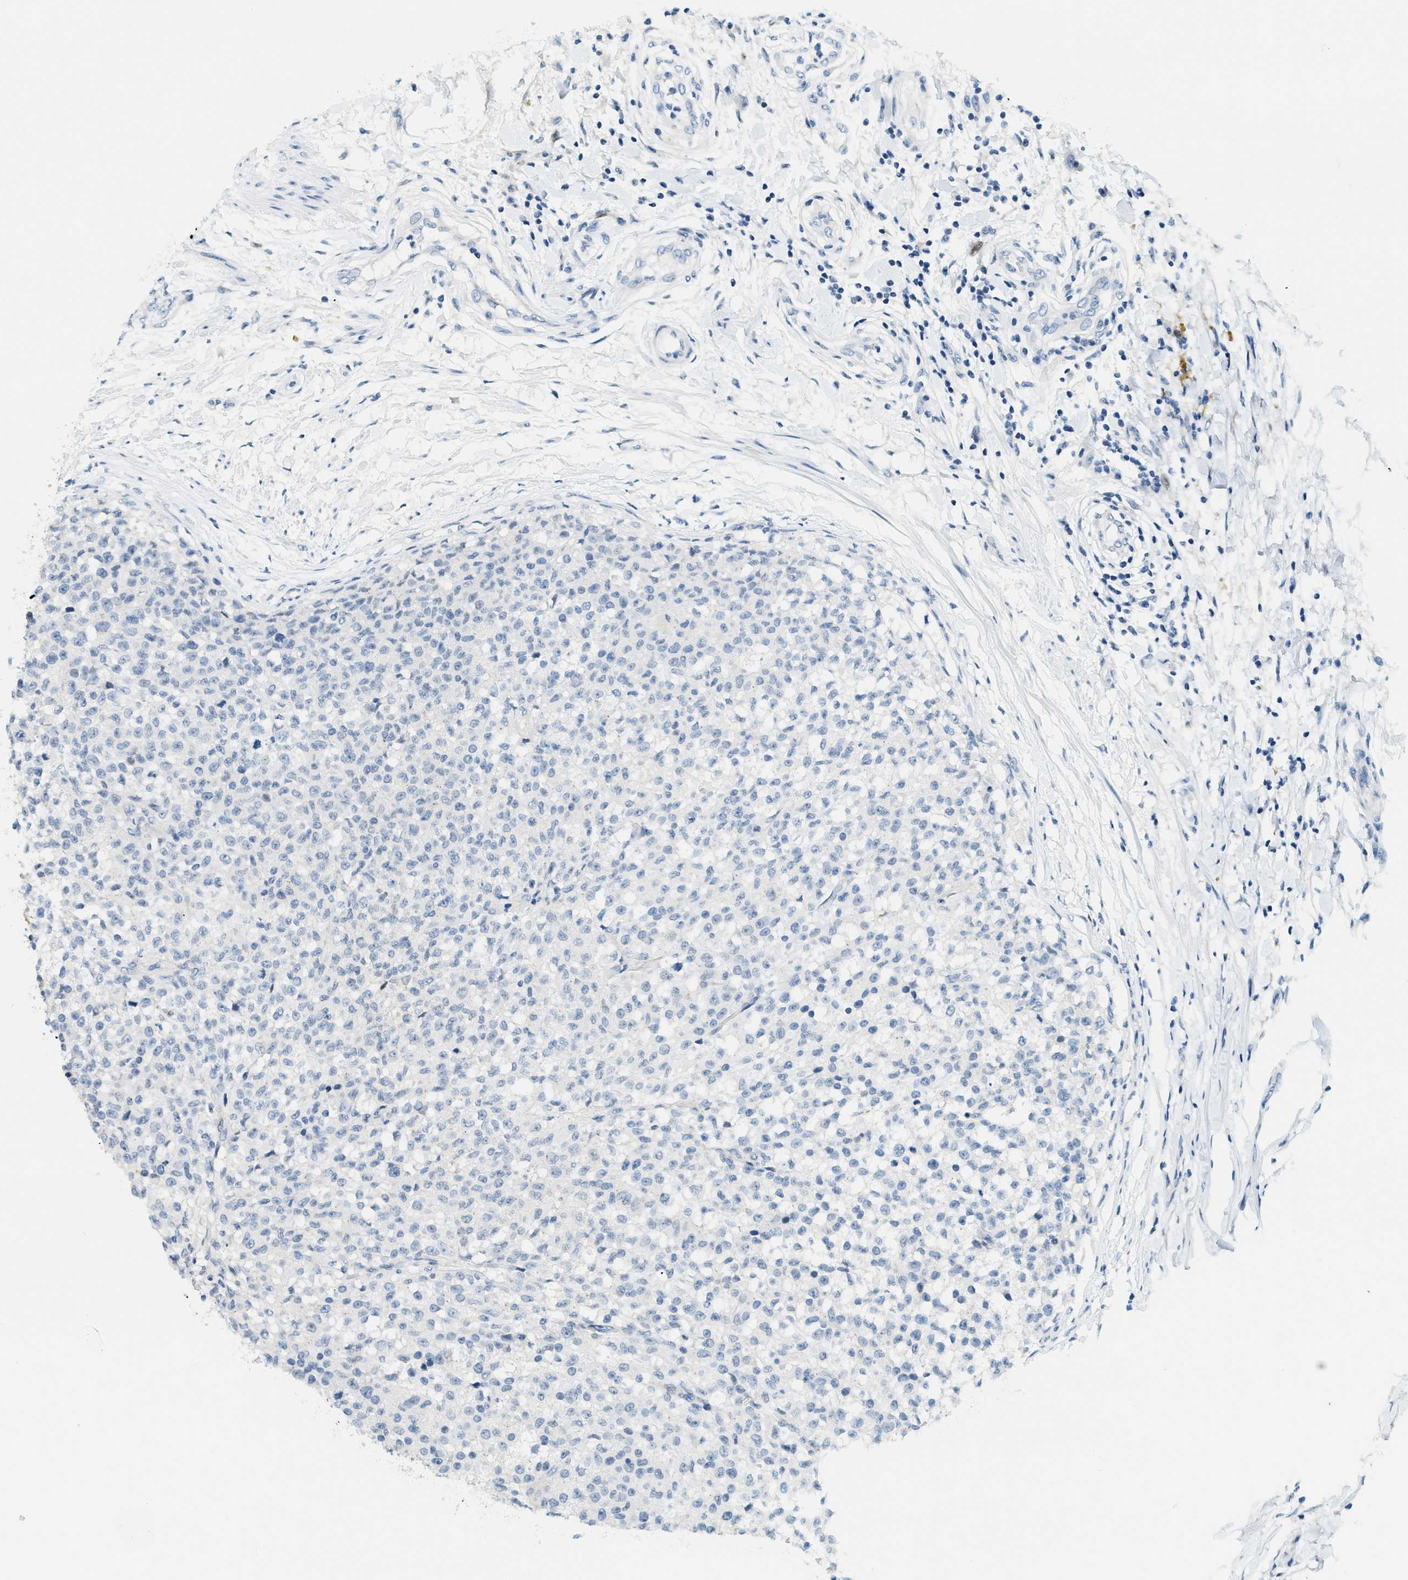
{"staining": {"intensity": "negative", "quantity": "none", "location": "none"}, "tissue": "testis cancer", "cell_type": "Tumor cells", "image_type": "cancer", "snomed": [{"axis": "morphology", "description": "Seminoma, NOS"}, {"axis": "topography", "description": "Testis"}], "caption": "DAB immunohistochemical staining of human seminoma (testis) demonstrates no significant staining in tumor cells. Nuclei are stained in blue.", "gene": "CYP4X1", "patient": {"sex": "male", "age": 59}}